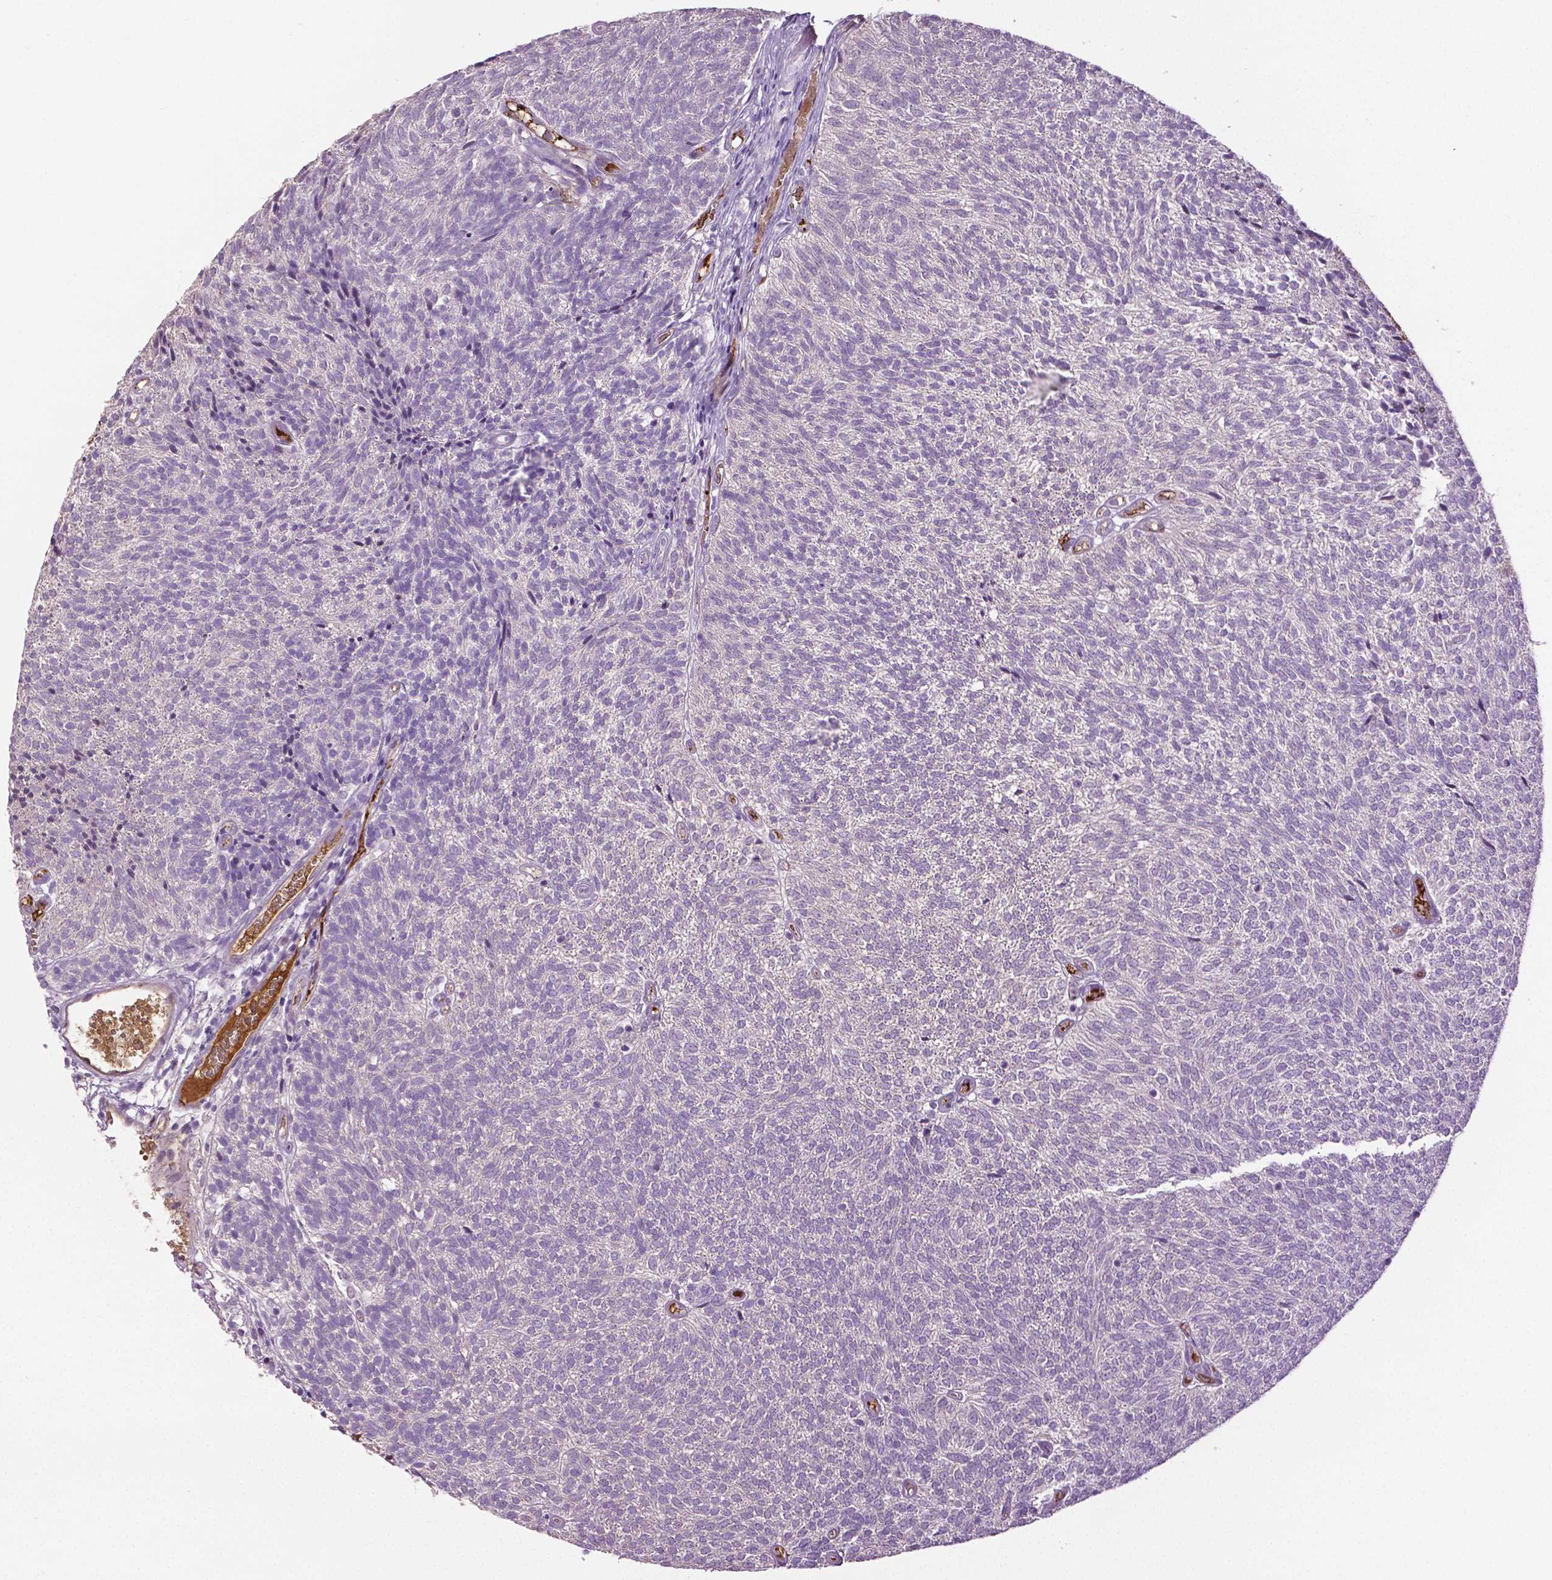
{"staining": {"intensity": "negative", "quantity": "none", "location": "none"}, "tissue": "urothelial cancer", "cell_type": "Tumor cells", "image_type": "cancer", "snomed": [{"axis": "morphology", "description": "Urothelial carcinoma, Low grade"}, {"axis": "topography", "description": "Urinary bladder"}], "caption": "Tumor cells show no significant protein expression in urothelial cancer.", "gene": "PTPN5", "patient": {"sex": "male", "age": 77}}